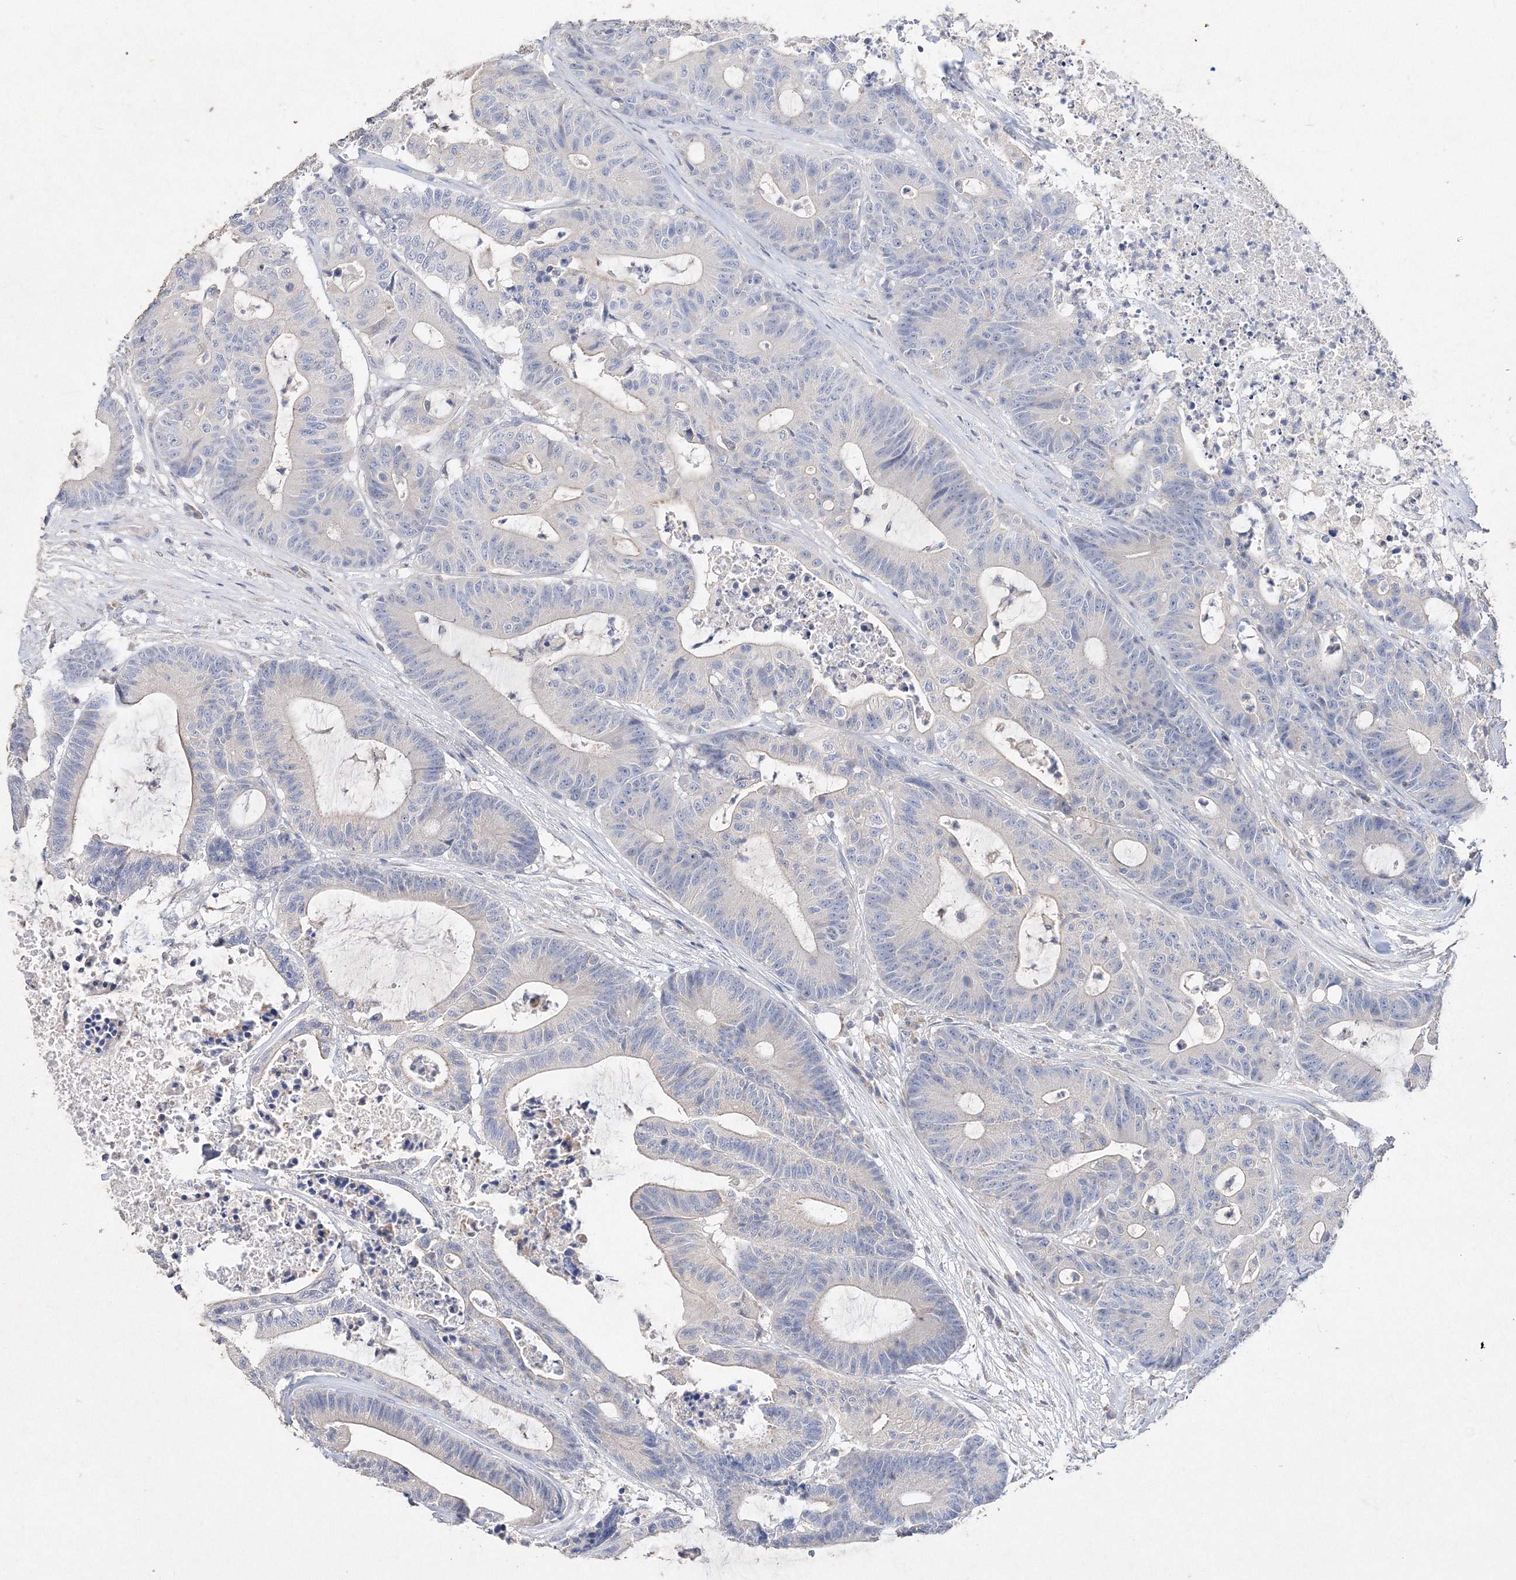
{"staining": {"intensity": "negative", "quantity": "none", "location": "none"}, "tissue": "colorectal cancer", "cell_type": "Tumor cells", "image_type": "cancer", "snomed": [{"axis": "morphology", "description": "Adenocarcinoma, NOS"}, {"axis": "topography", "description": "Colon"}], "caption": "Tumor cells are negative for brown protein staining in colorectal cancer.", "gene": "GLS", "patient": {"sex": "female", "age": 84}}